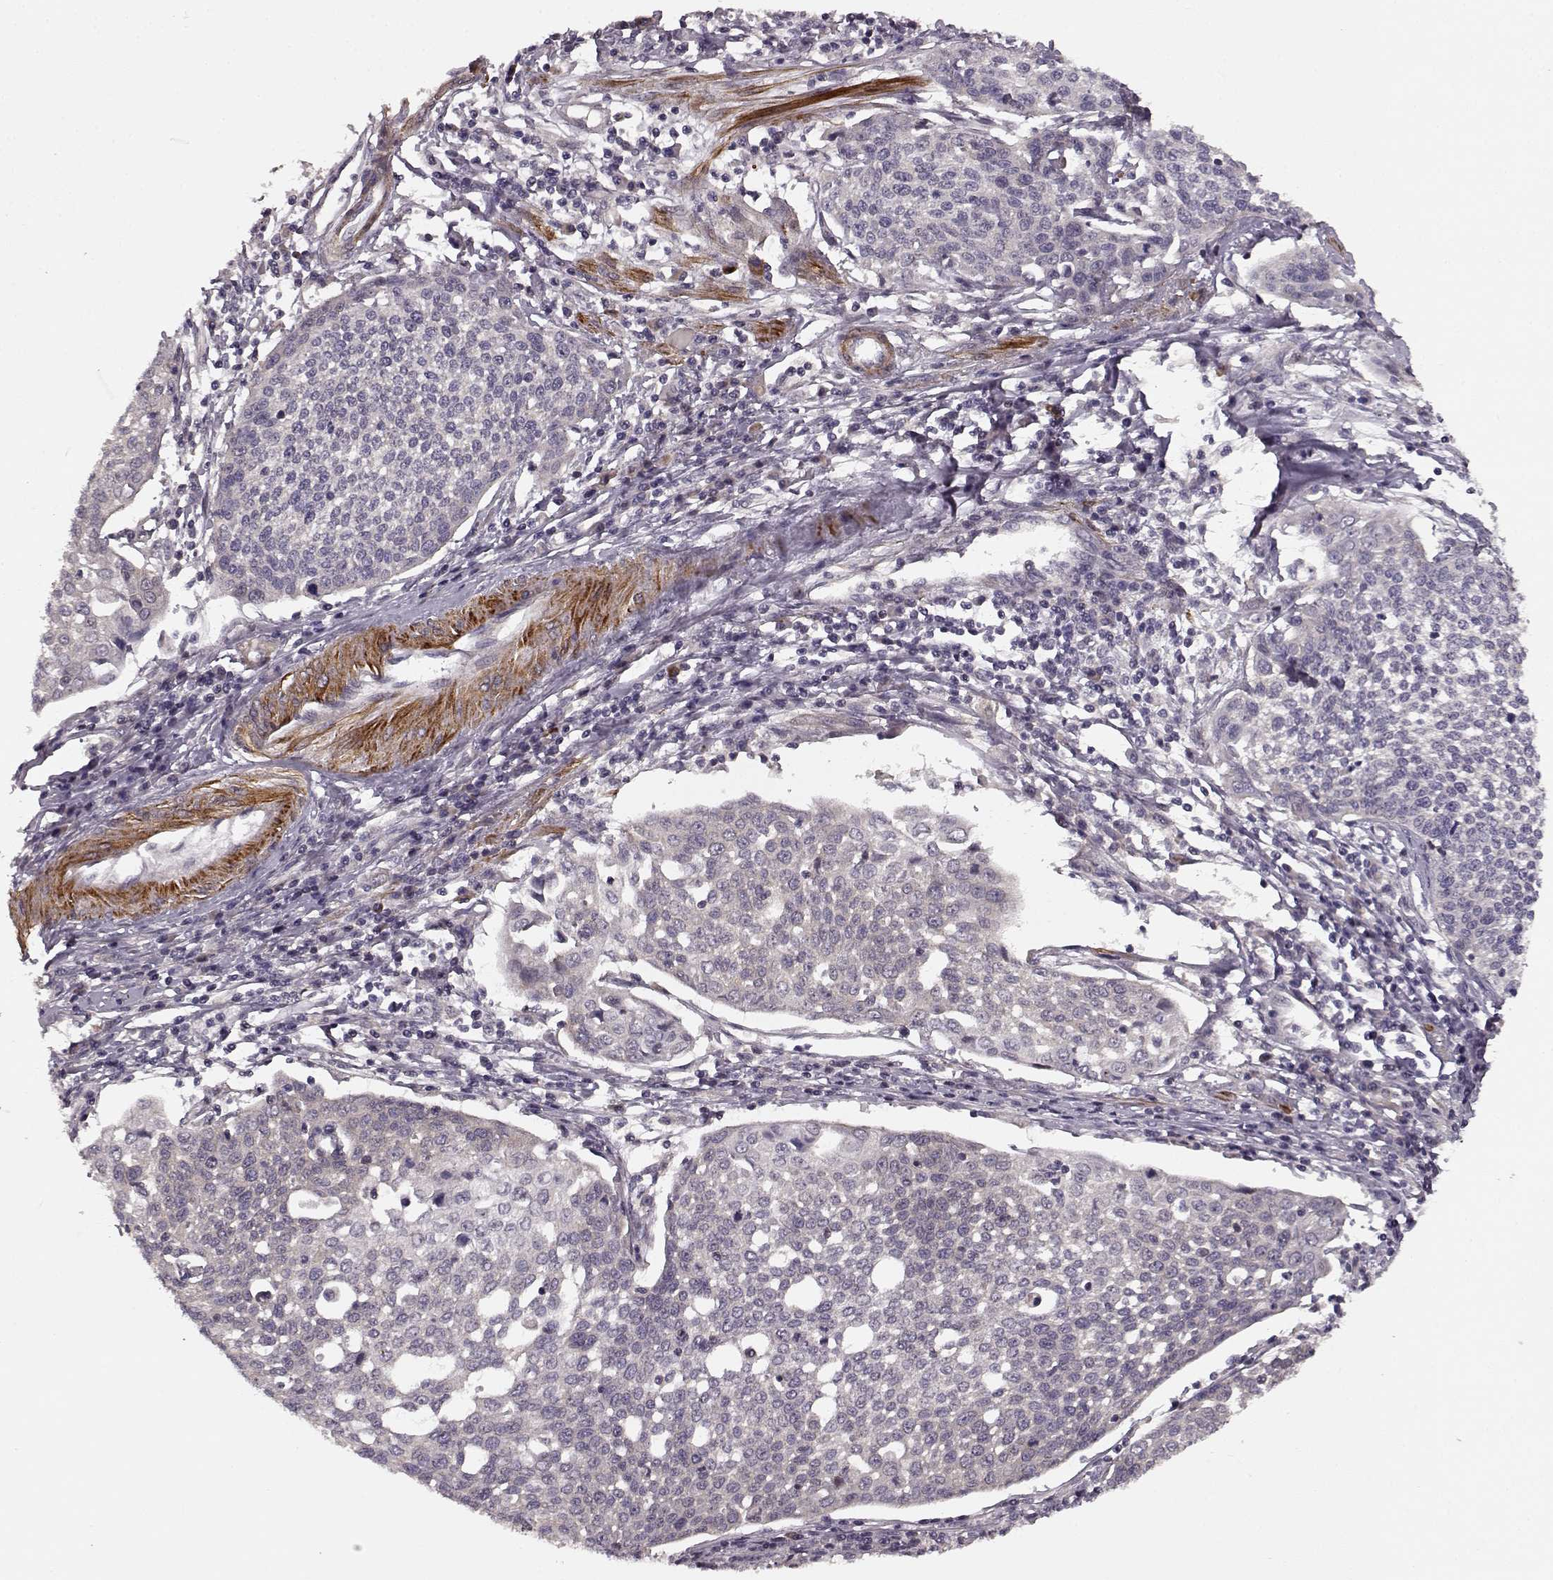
{"staining": {"intensity": "negative", "quantity": "none", "location": "none"}, "tissue": "cervical cancer", "cell_type": "Tumor cells", "image_type": "cancer", "snomed": [{"axis": "morphology", "description": "Squamous cell carcinoma, NOS"}, {"axis": "topography", "description": "Cervix"}], "caption": "Immunohistochemistry histopathology image of human squamous cell carcinoma (cervical) stained for a protein (brown), which demonstrates no staining in tumor cells. The staining is performed using DAB brown chromogen with nuclei counter-stained in using hematoxylin.", "gene": "SLAIN2", "patient": {"sex": "female", "age": 34}}